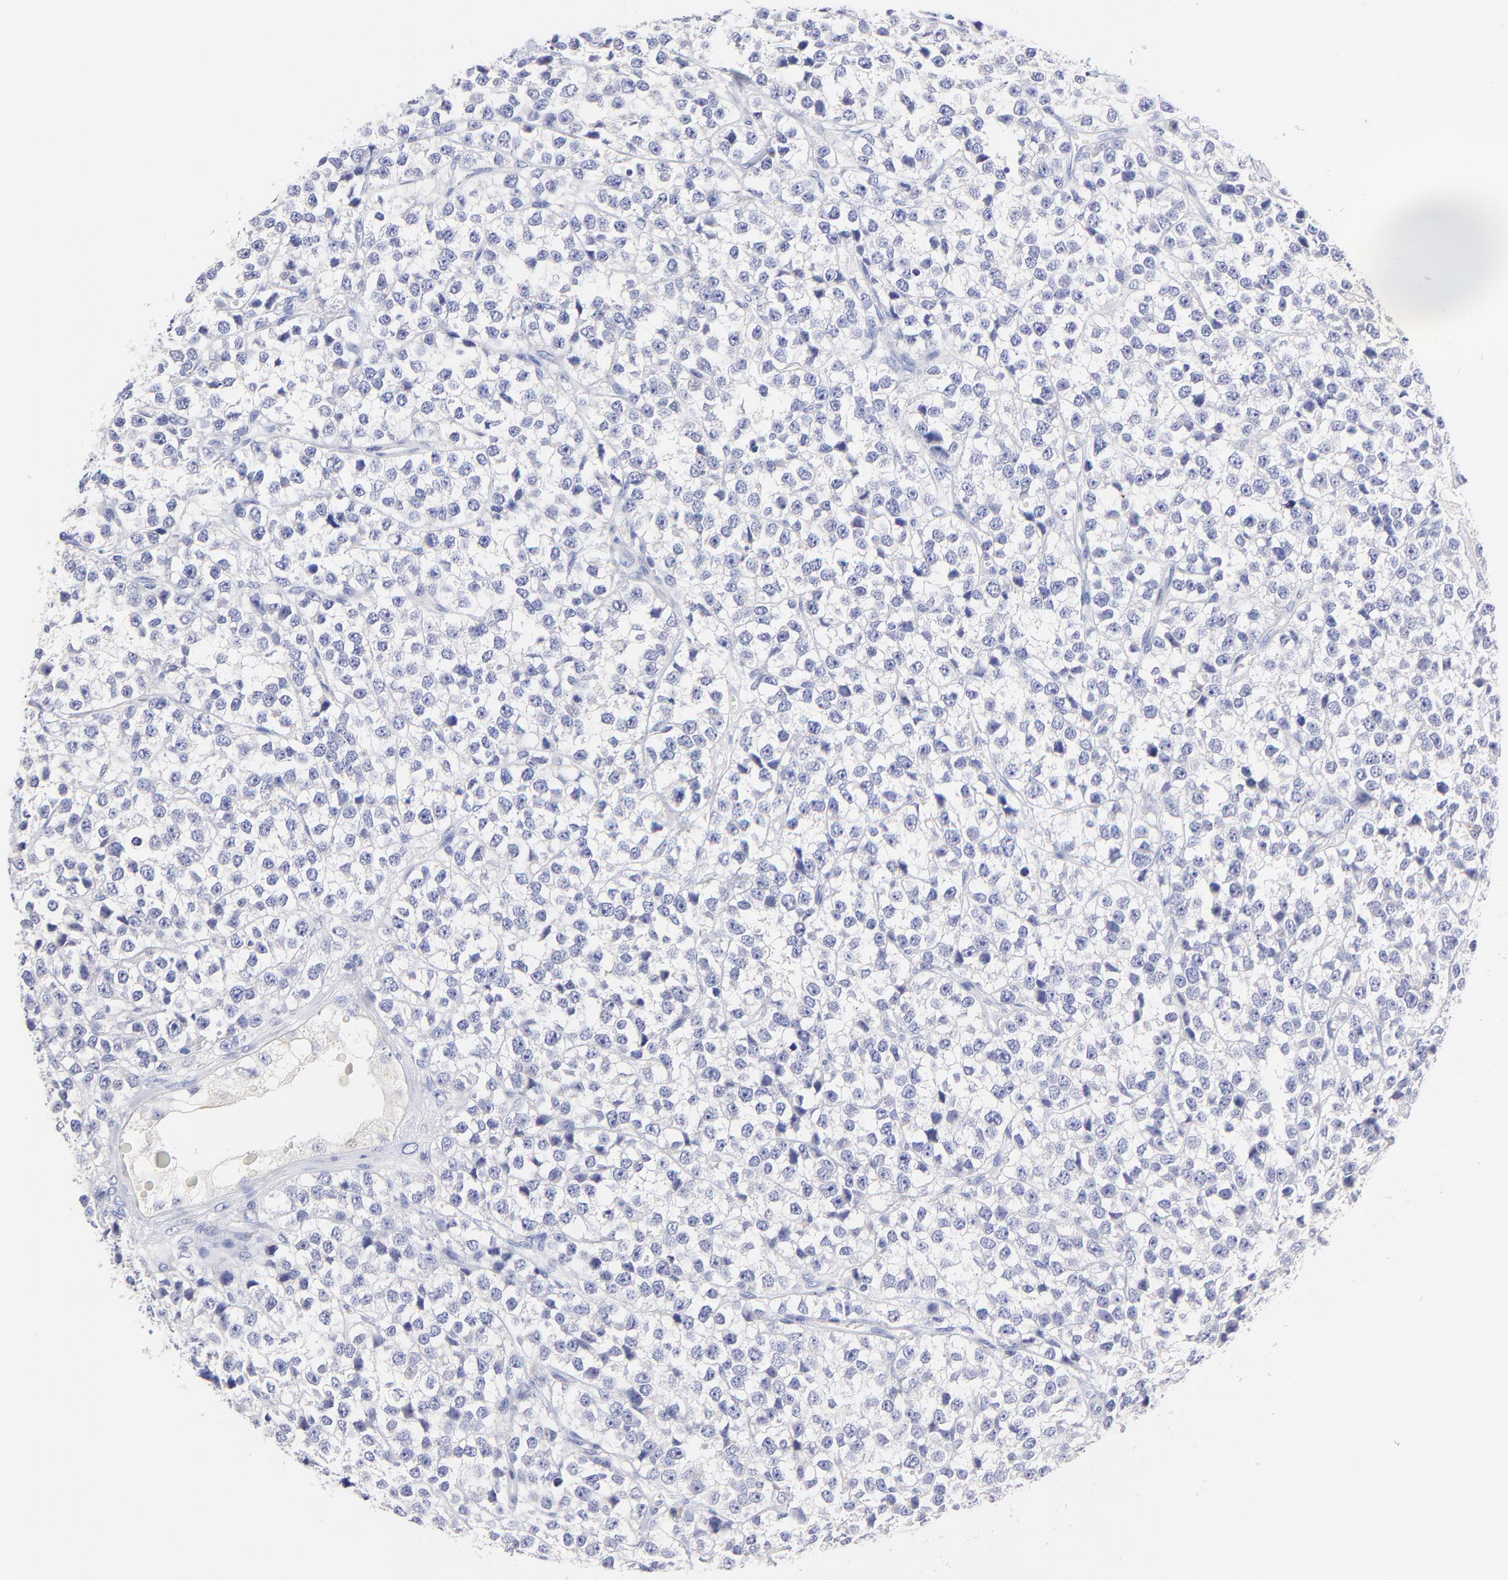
{"staining": {"intensity": "negative", "quantity": "none", "location": "none"}, "tissue": "testis cancer", "cell_type": "Tumor cells", "image_type": "cancer", "snomed": [{"axis": "morphology", "description": "Seminoma, NOS"}, {"axis": "topography", "description": "Testis"}], "caption": "DAB (3,3'-diaminobenzidine) immunohistochemical staining of human testis cancer (seminoma) shows no significant positivity in tumor cells.", "gene": "EBP", "patient": {"sex": "male", "age": 25}}